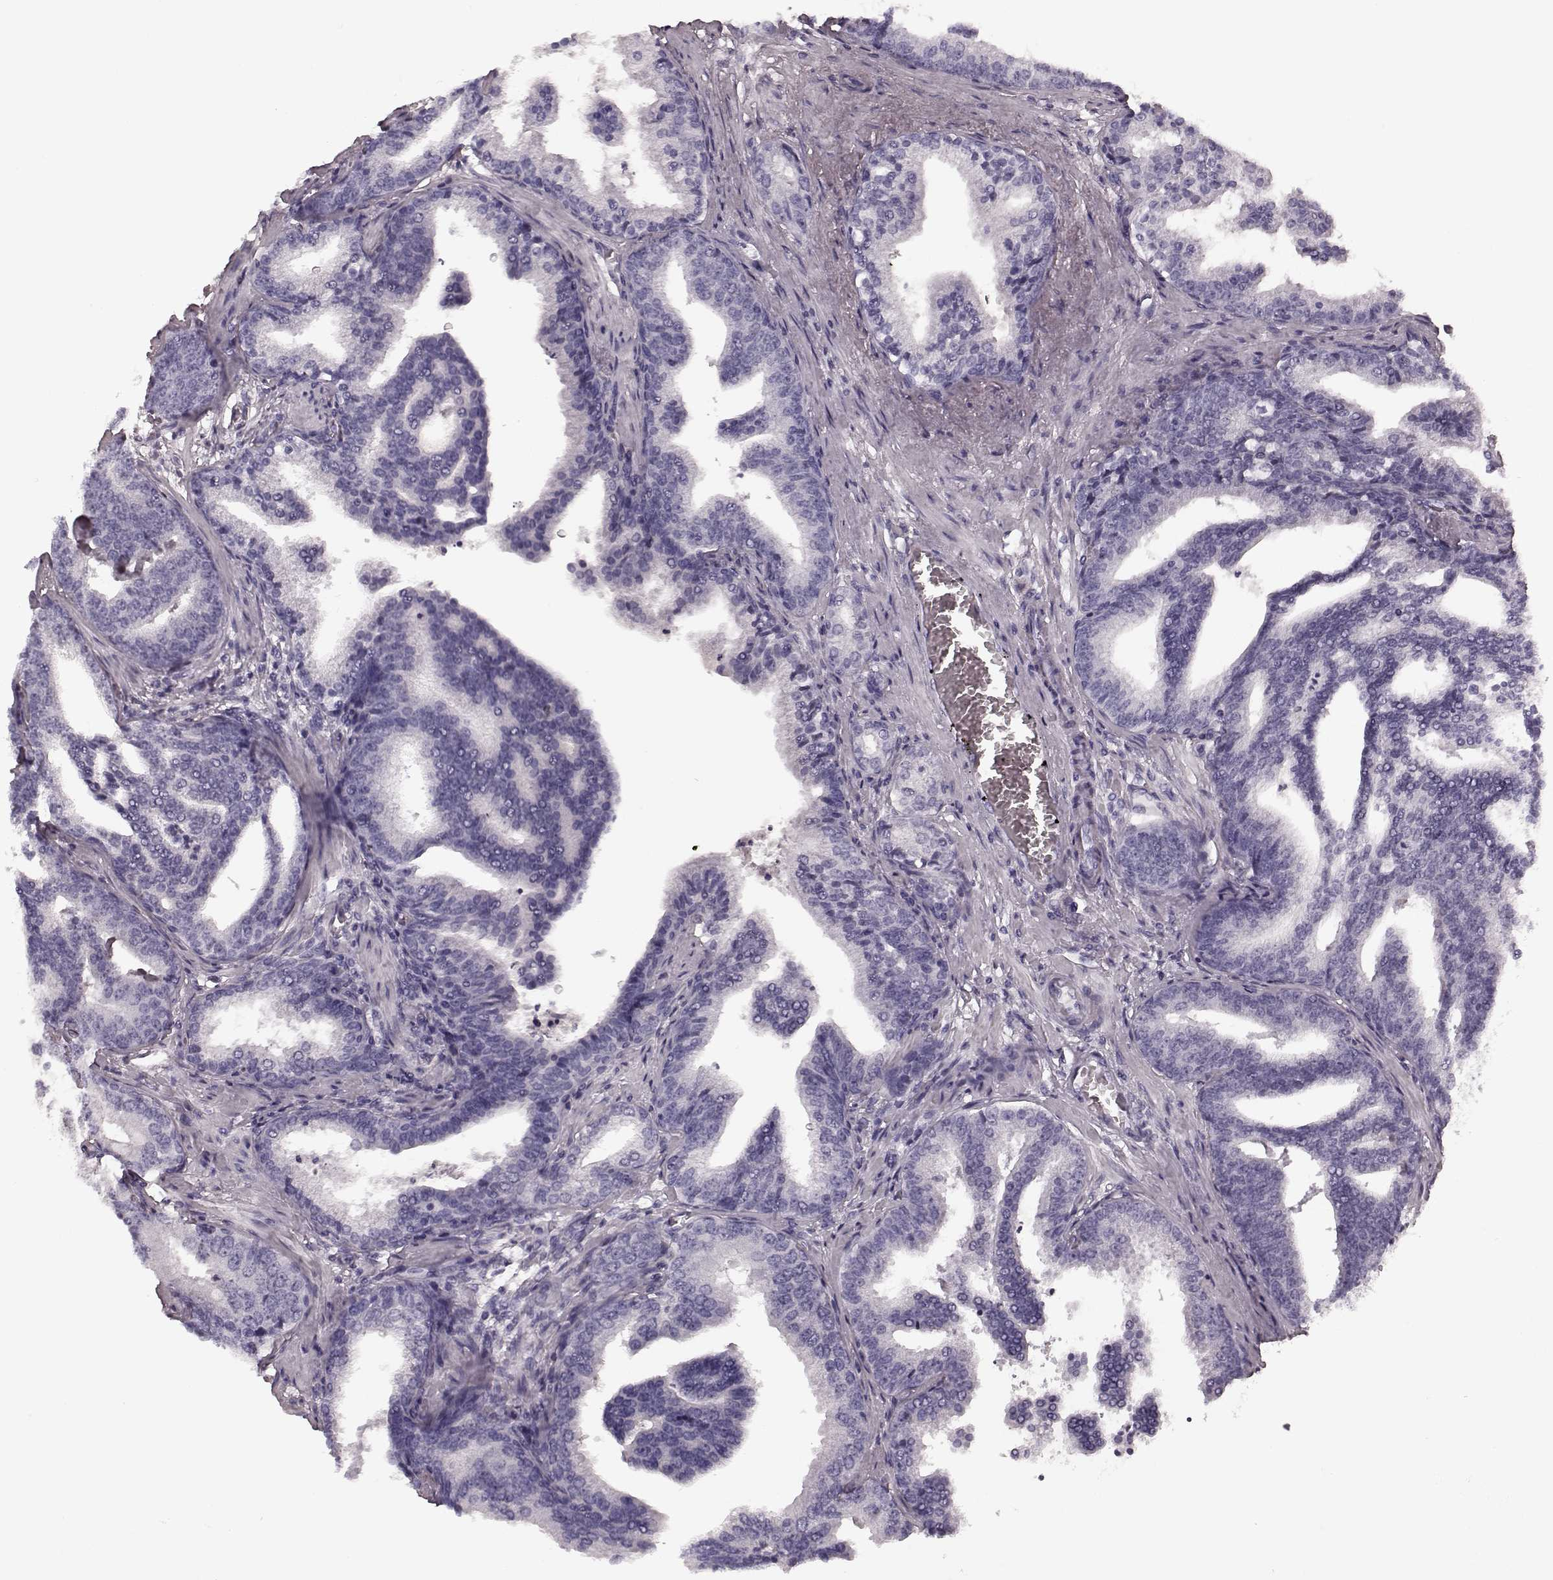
{"staining": {"intensity": "negative", "quantity": "none", "location": "none"}, "tissue": "prostate cancer", "cell_type": "Tumor cells", "image_type": "cancer", "snomed": [{"axis": "morphology", "description": "Adenocarcinoma, NOS"}, {"axis": "topography", "description": "Prostate"}], "caption": "DAB (3,3'-diaminobenzidine) immunohistochemical staining of adenocarcinoma (prostate) displays no significant positivity in tumor cells.", "gene": "TRPM1", "patient": {"sex": "male", "age": 64}}